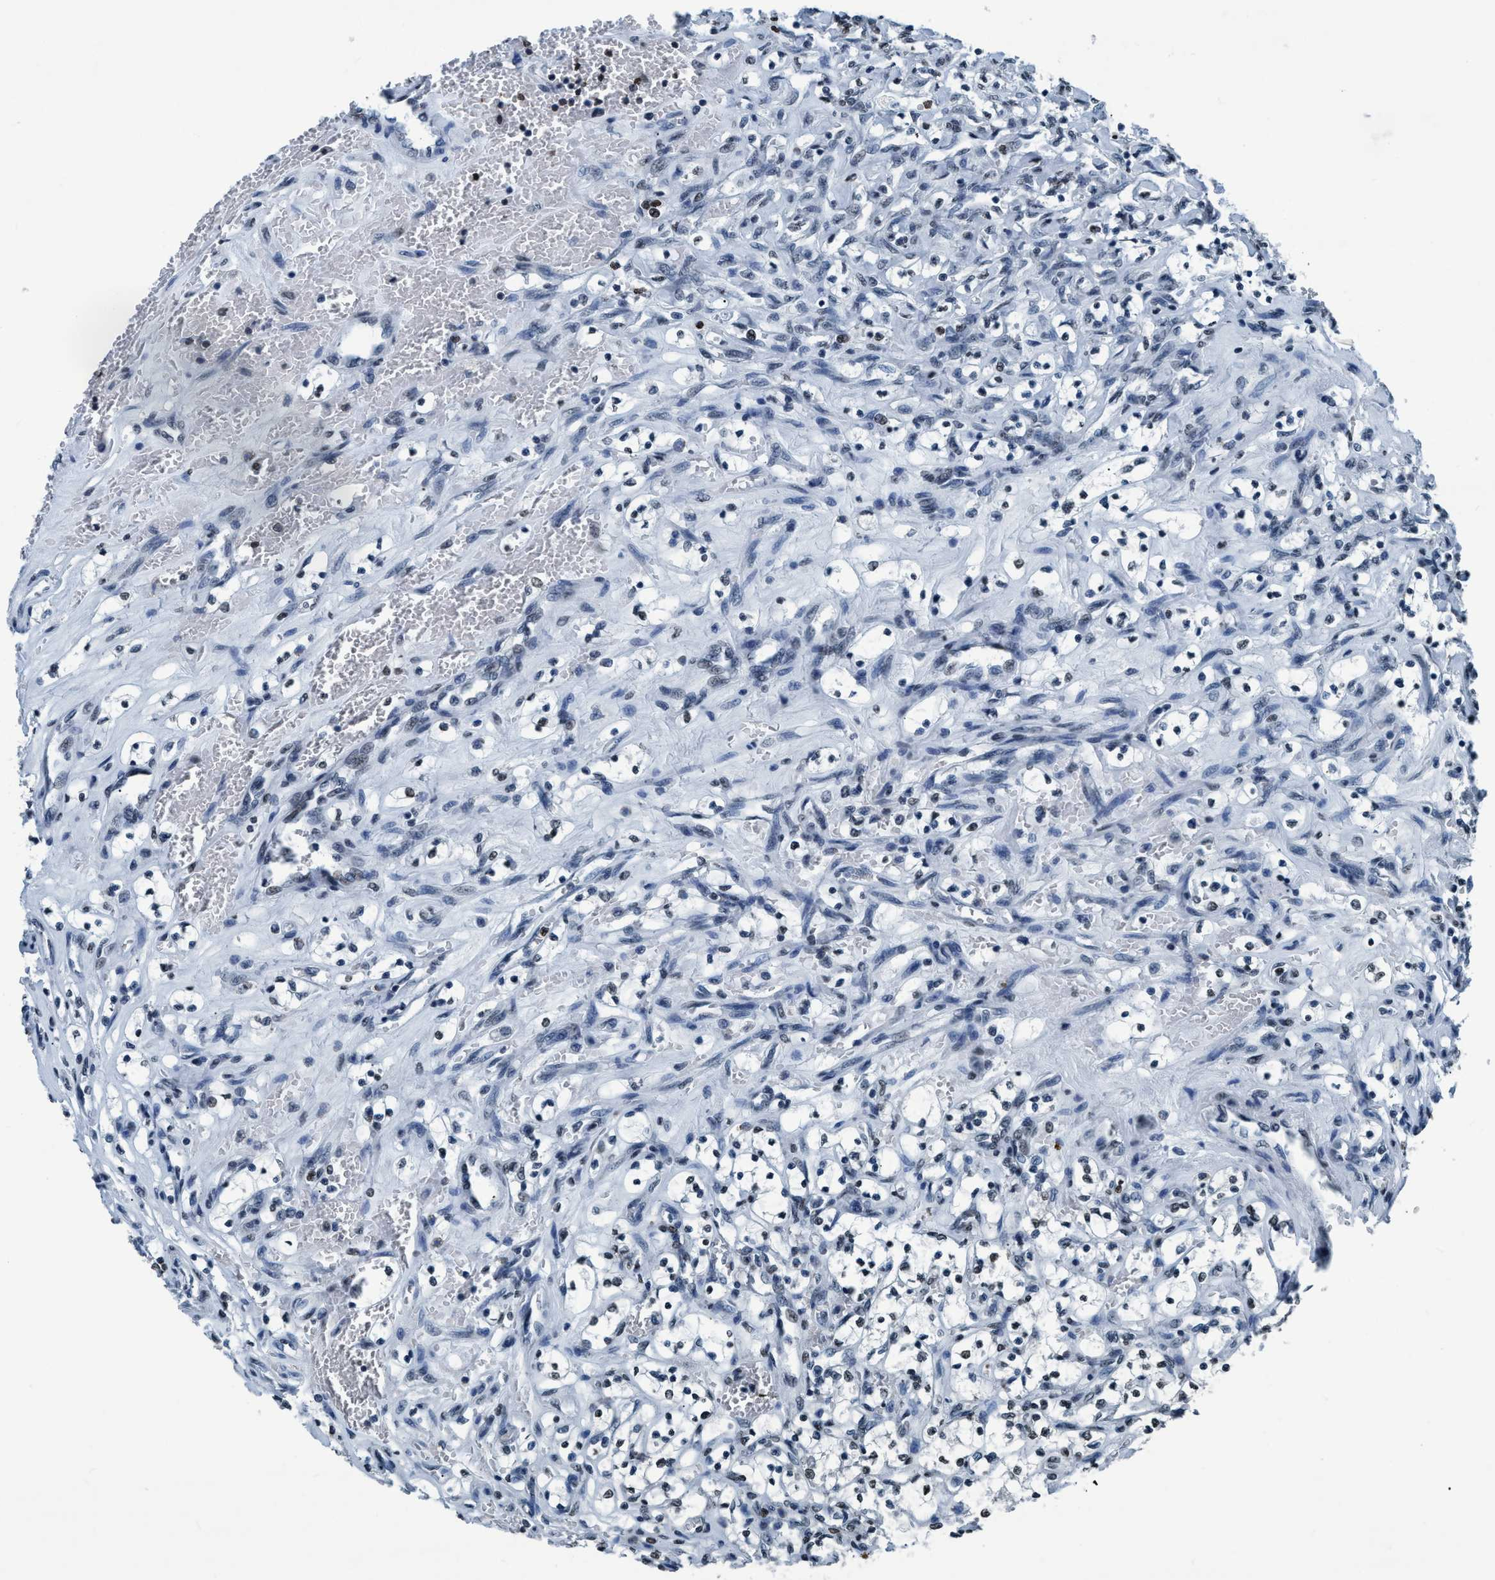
{"staining": {"intensity": "weak", "quantity": ">75%", "location": "nuclear"}, "tissue": "renal cancer", "cell_type": "Tumor cells", "image_type": "cancer", "snomed": [{"axis": "morphology", "description": "Adenocarcinoma, NOS"}, {"axis": "topography", "description": "Kidney"}], "caption": "This photomicrograph shows immunohistochemistry staining of human renal cancer, with low weak nuclear positivity in approximately >75% of tumor cells.", "gene": "CCNE2", "patient": {"sex": "female", "age": 69}}